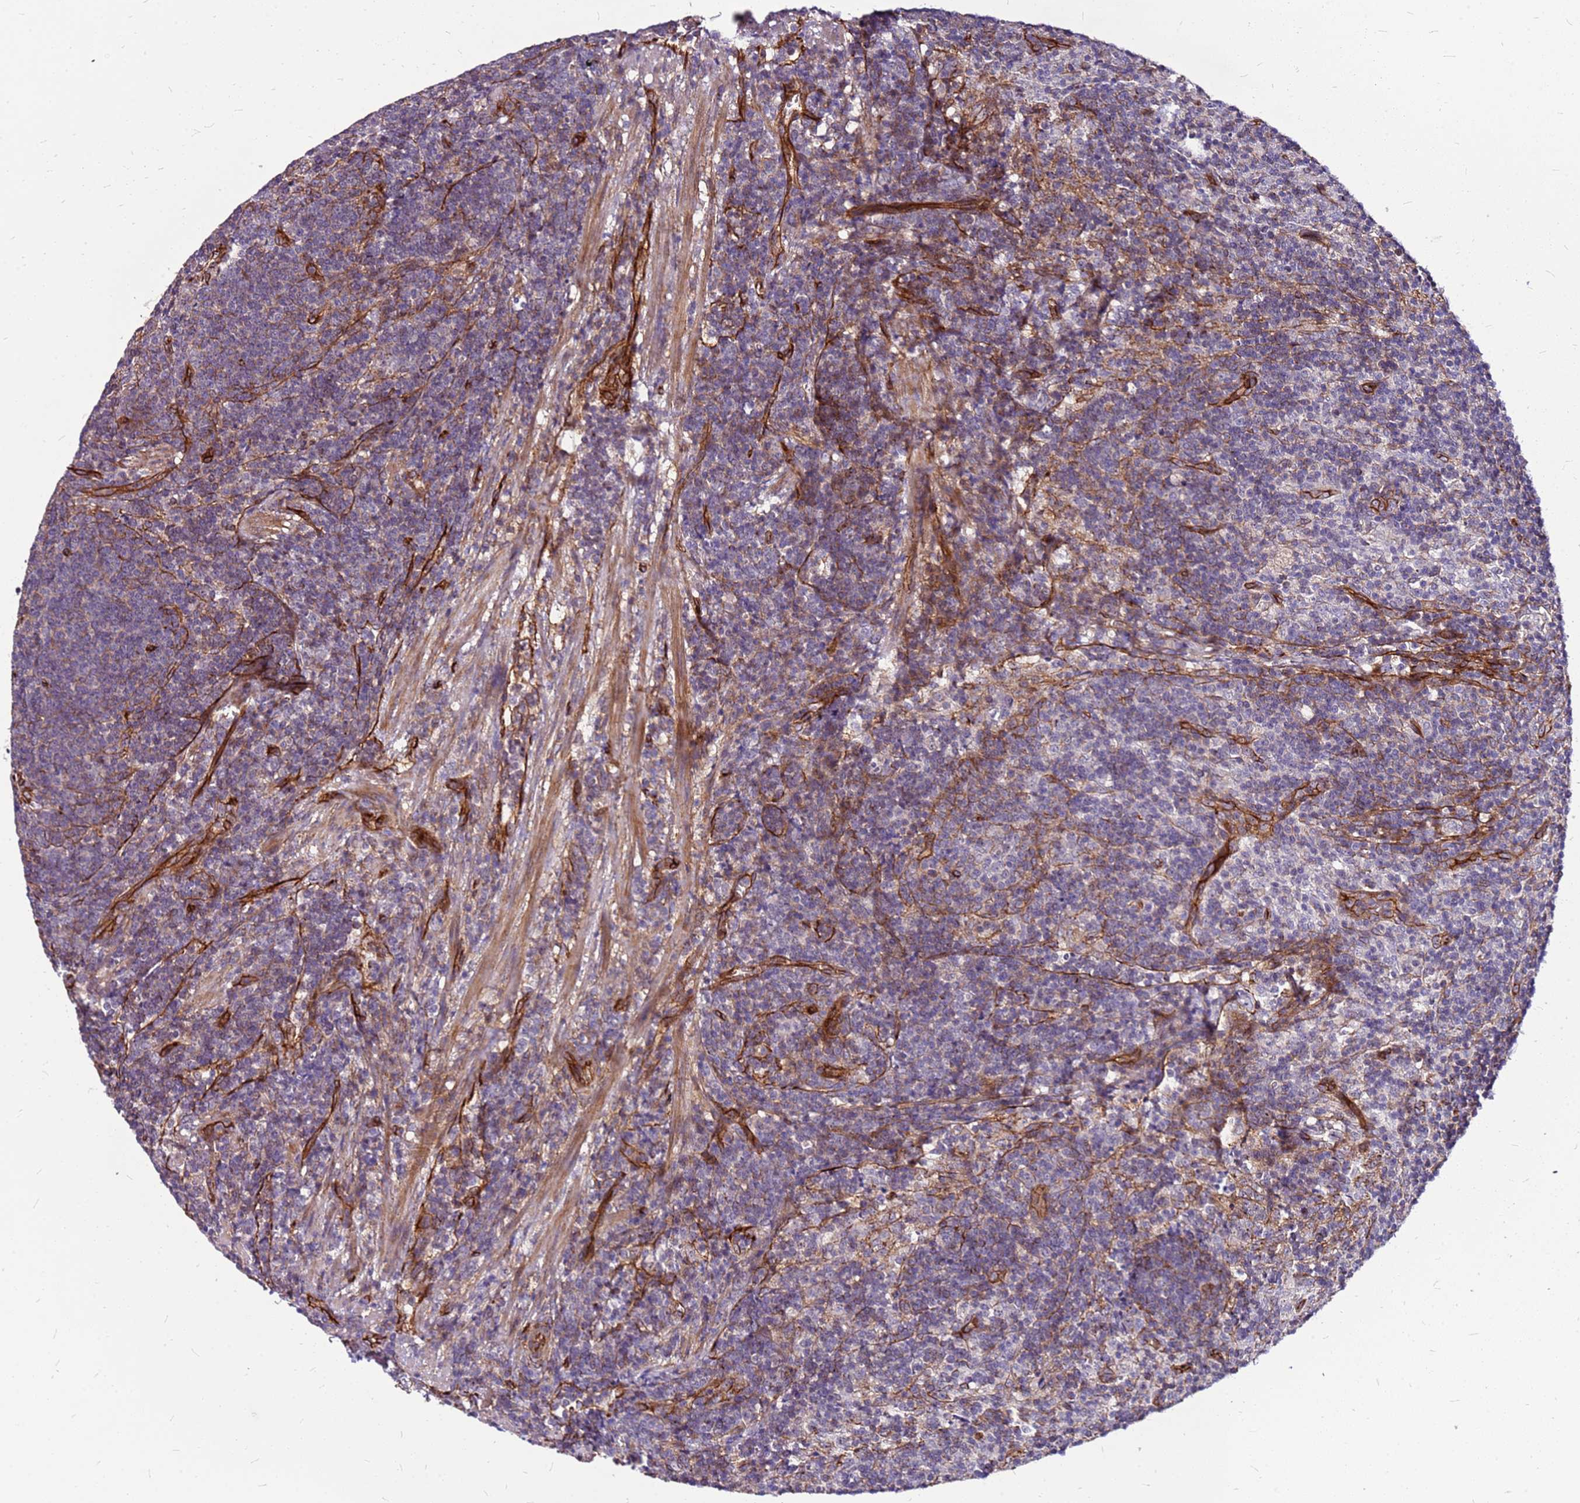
{"staining": {"intensity": "negative", "quantity": "none", "location": "none"}, "tissue": "lymph node", "cell_type": "Germinal center cells", "image_type": "normal", "snomed": [{"axis": "morphology", "description": "Normal tissue, NOS"}, {"axis": "topography", "description": "Lymph node"}], "caption": "The immunohistochemistry photomicrograph has no significant staining in germinal center cells of lymph node. Brightfield microscopy of immunohistochemistry stained with DAB (3,3'-diaminobenzidine) (brown) and hematoxylin (blue), captured at high magnification.", "gene": "TOPAZ1", "patient": {"sex": "female", "age": 30}}